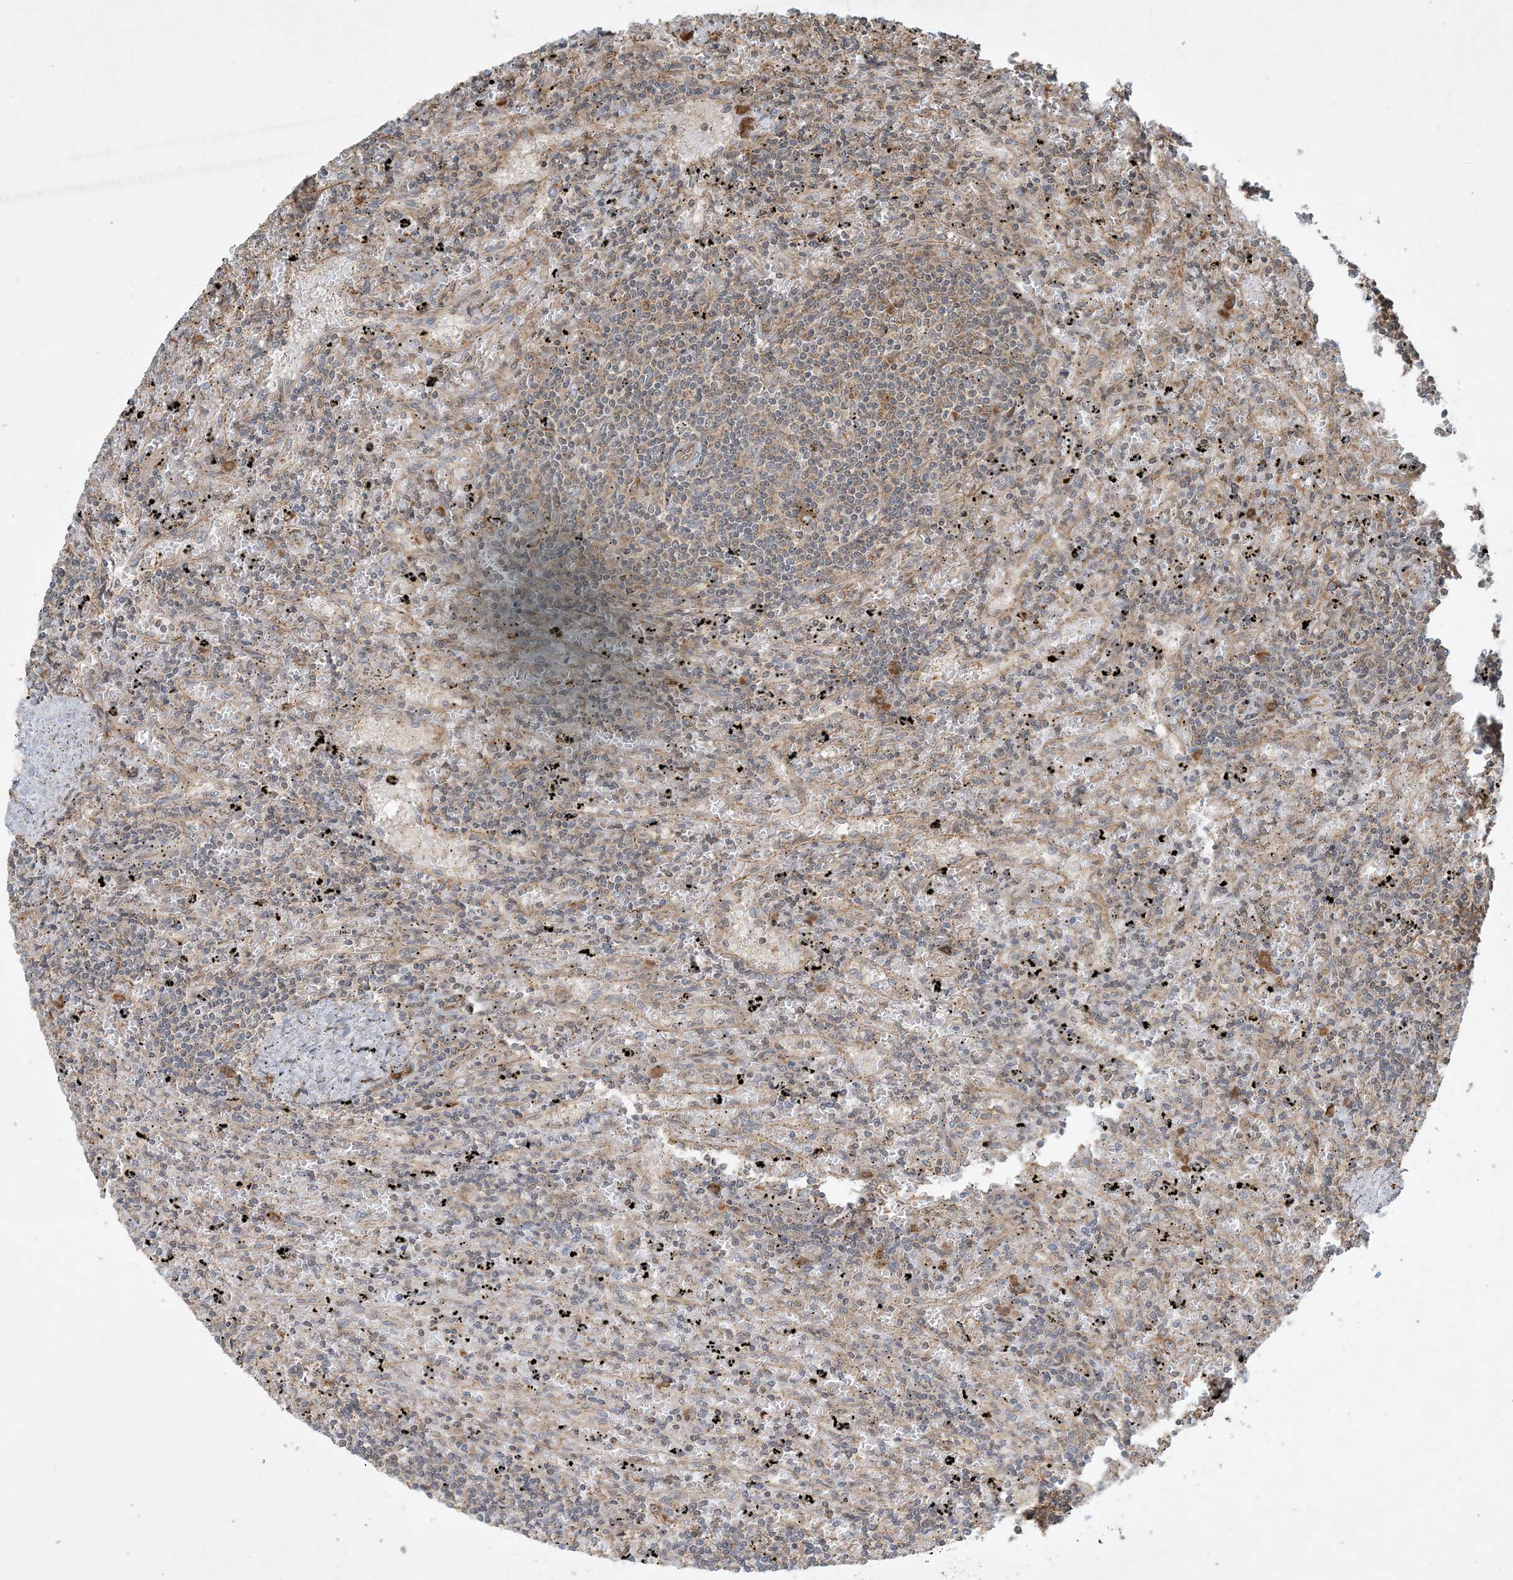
{"staining": {"intensity": "negative", "quantity": "none", "location": "none"}, "tissue": "lymphoma", "cell_type": "Tumor cells", "image_type": "cancer", "snomed": [{"axis": "morphology", "description": "Malignant lymphoma, non-Hodgkin's type, Low grade"}, {"axis": "topography", "description": "Spleen"}], "caption": "Immunohistochemistry histopathology image of human lymphoma stained for a protein (brown), which demonstrates no positivity in tumor cells. (IHC, brightfield microscopy, high magnification).", "gene": "COMMD8", "patient": {"sex": "male", "age": 76}}